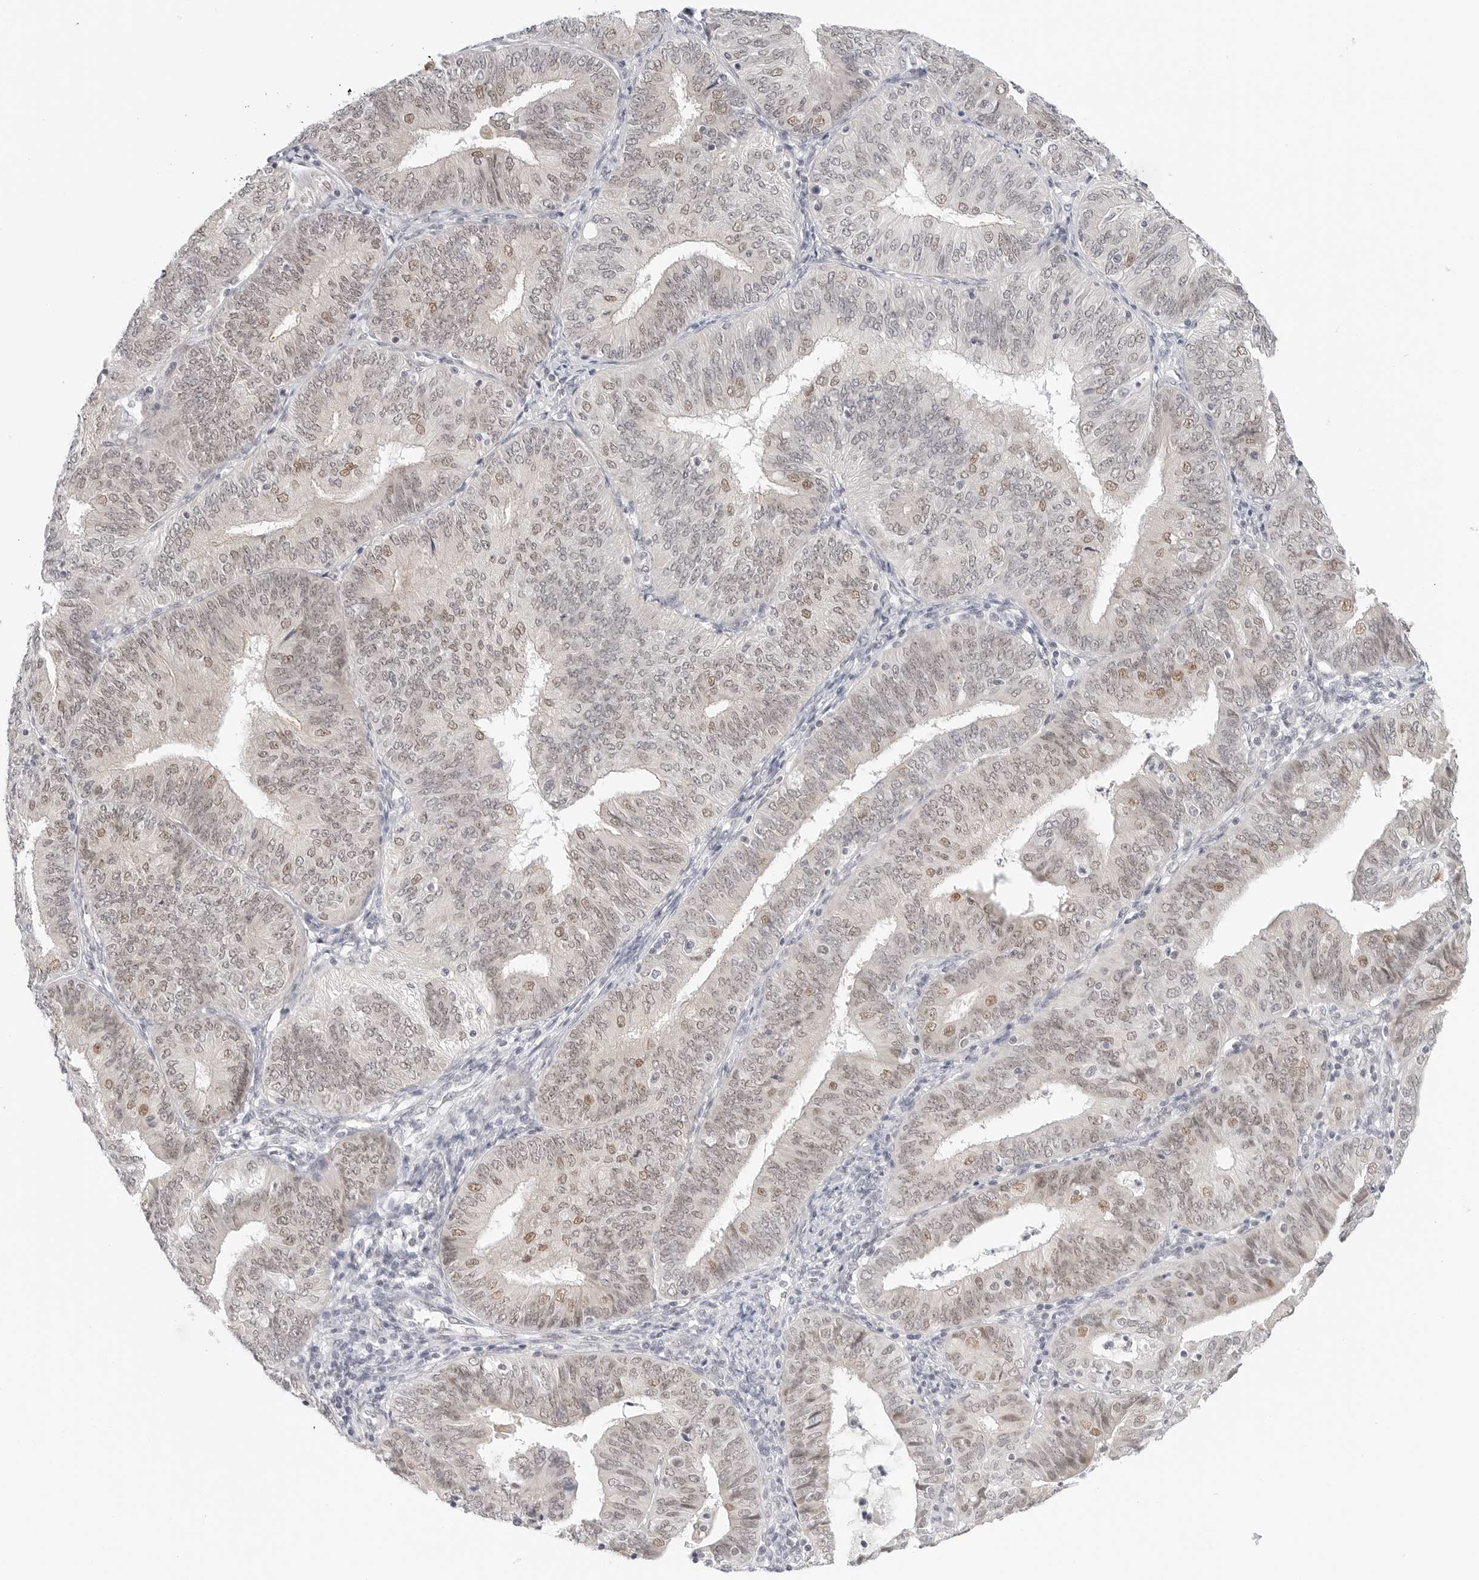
{"staining": {"intensity": "weak", "quantity": ">75%", "location": "nuclear"}, "tissue": "endometrial cancer", "cell_type": "Tumor cells", "image_type": "cancer", "snomed": [{"axis": "morphology", "description": "Adenocarcinoma, NOS"}, {"axis": "topography", "description": "Endometrium"}], "caption": "IHC photomicrograph of neoplastic tissue: endometrial cancer stained using immunohistochemistry reveals low levels of weak protein expression localized specifically in the nuclear of tumor cells, appearing as a nuclear brown color.", "gene": "TSEN2", "patient": {"sex": "female", "age": 58}}